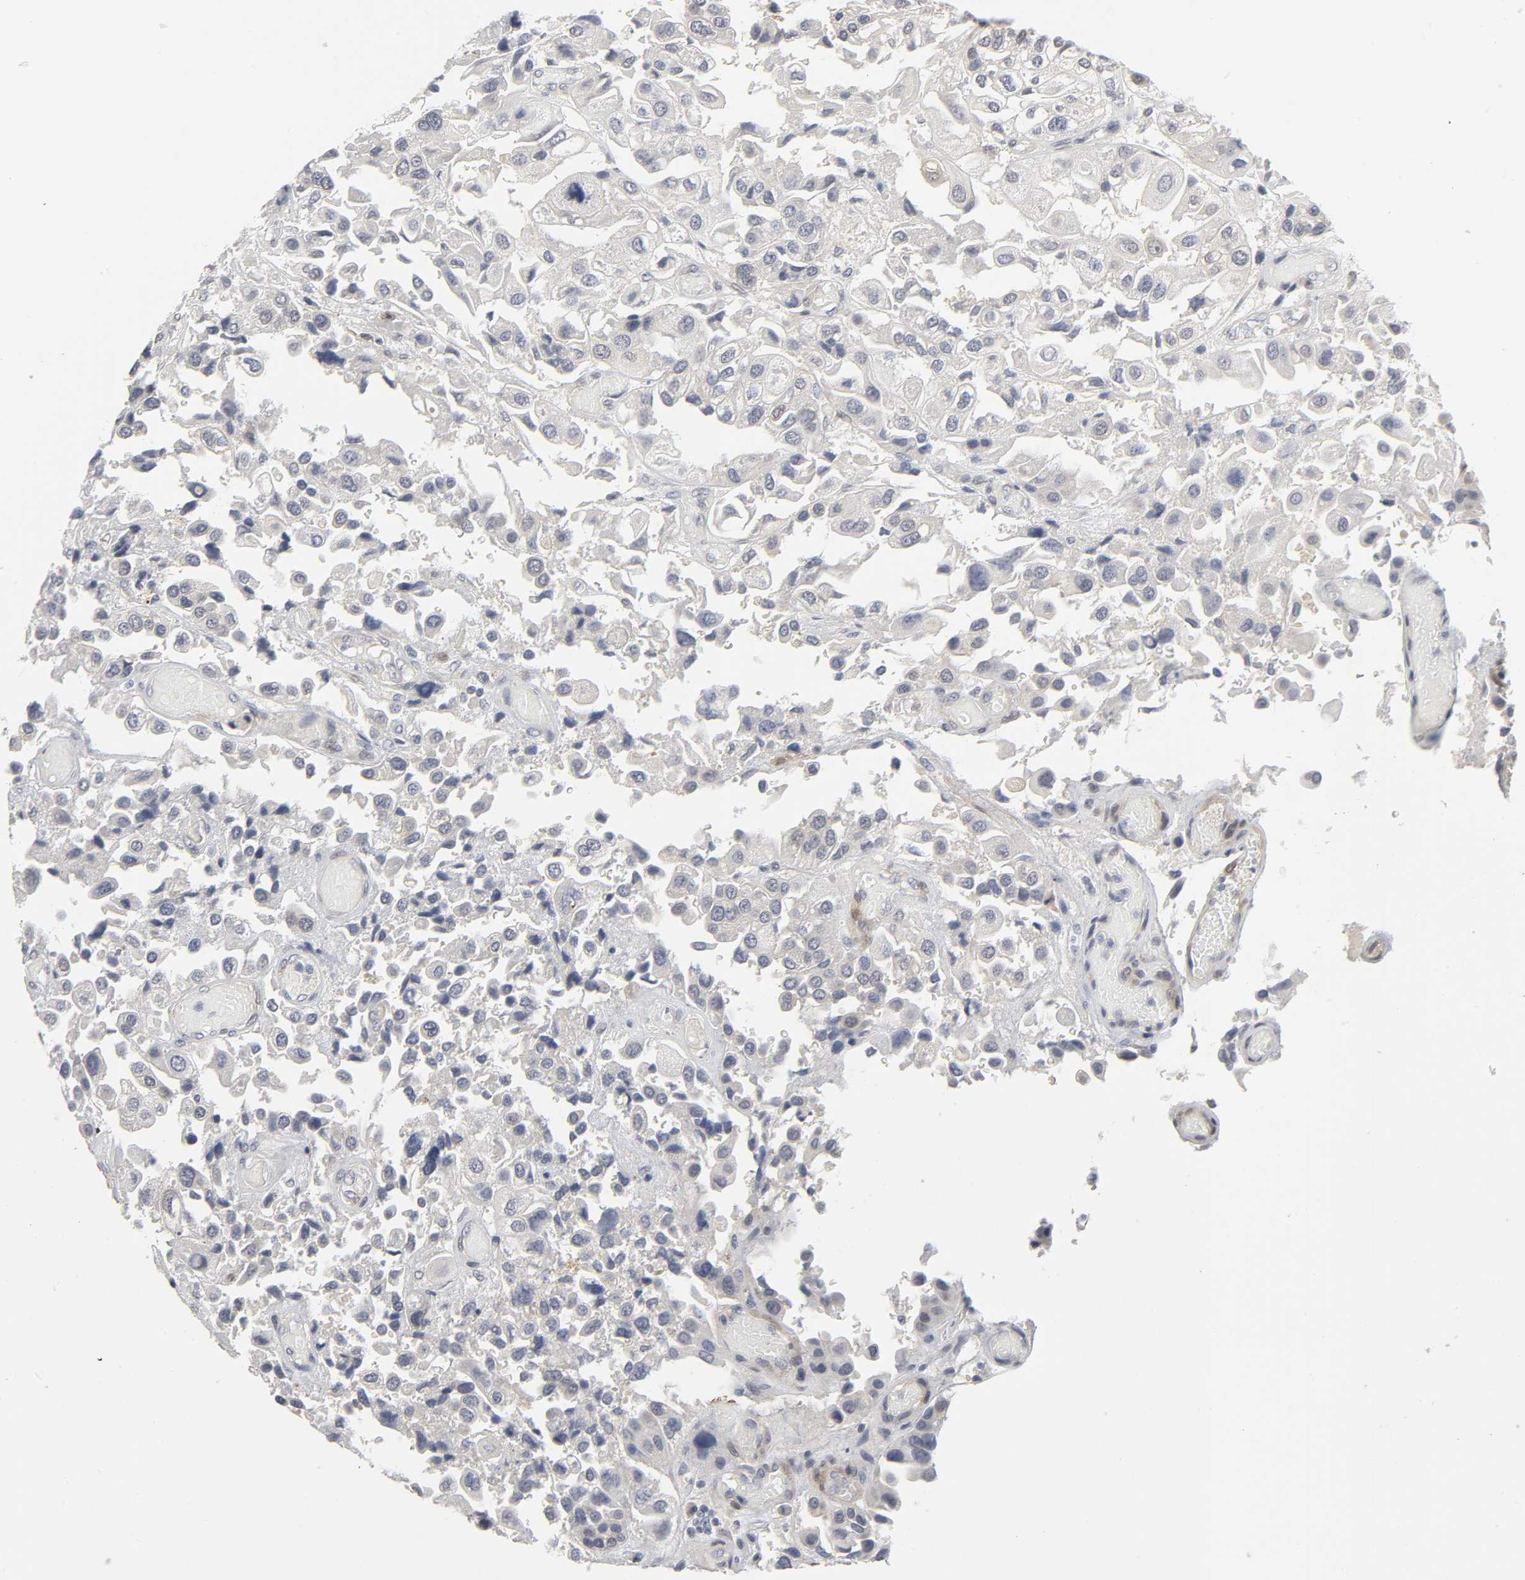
{"staining": {"intensity": "weak", "quantity": "<25%", "location": "nuclear"}, "tissue": "urothelial cancer", "cell_type": "Tumor cells", "image_type": "cancer", "snomed": [{"axis": "morphology", "description": "Urothelial carcinoma, High grade"}, {"axis": "topography", "description": "Urinary bladder"}], "caption": "The micrograph demonstrates no staining of tumor cells in urothelial cancer. (Stains: DAB immunohistochemistry with hematoxylin counter stain, Microscopy: brightfield microscopy at high magnification).", "gene": "PDLIM3", "patient": {"sex": "female", "age": 64}}